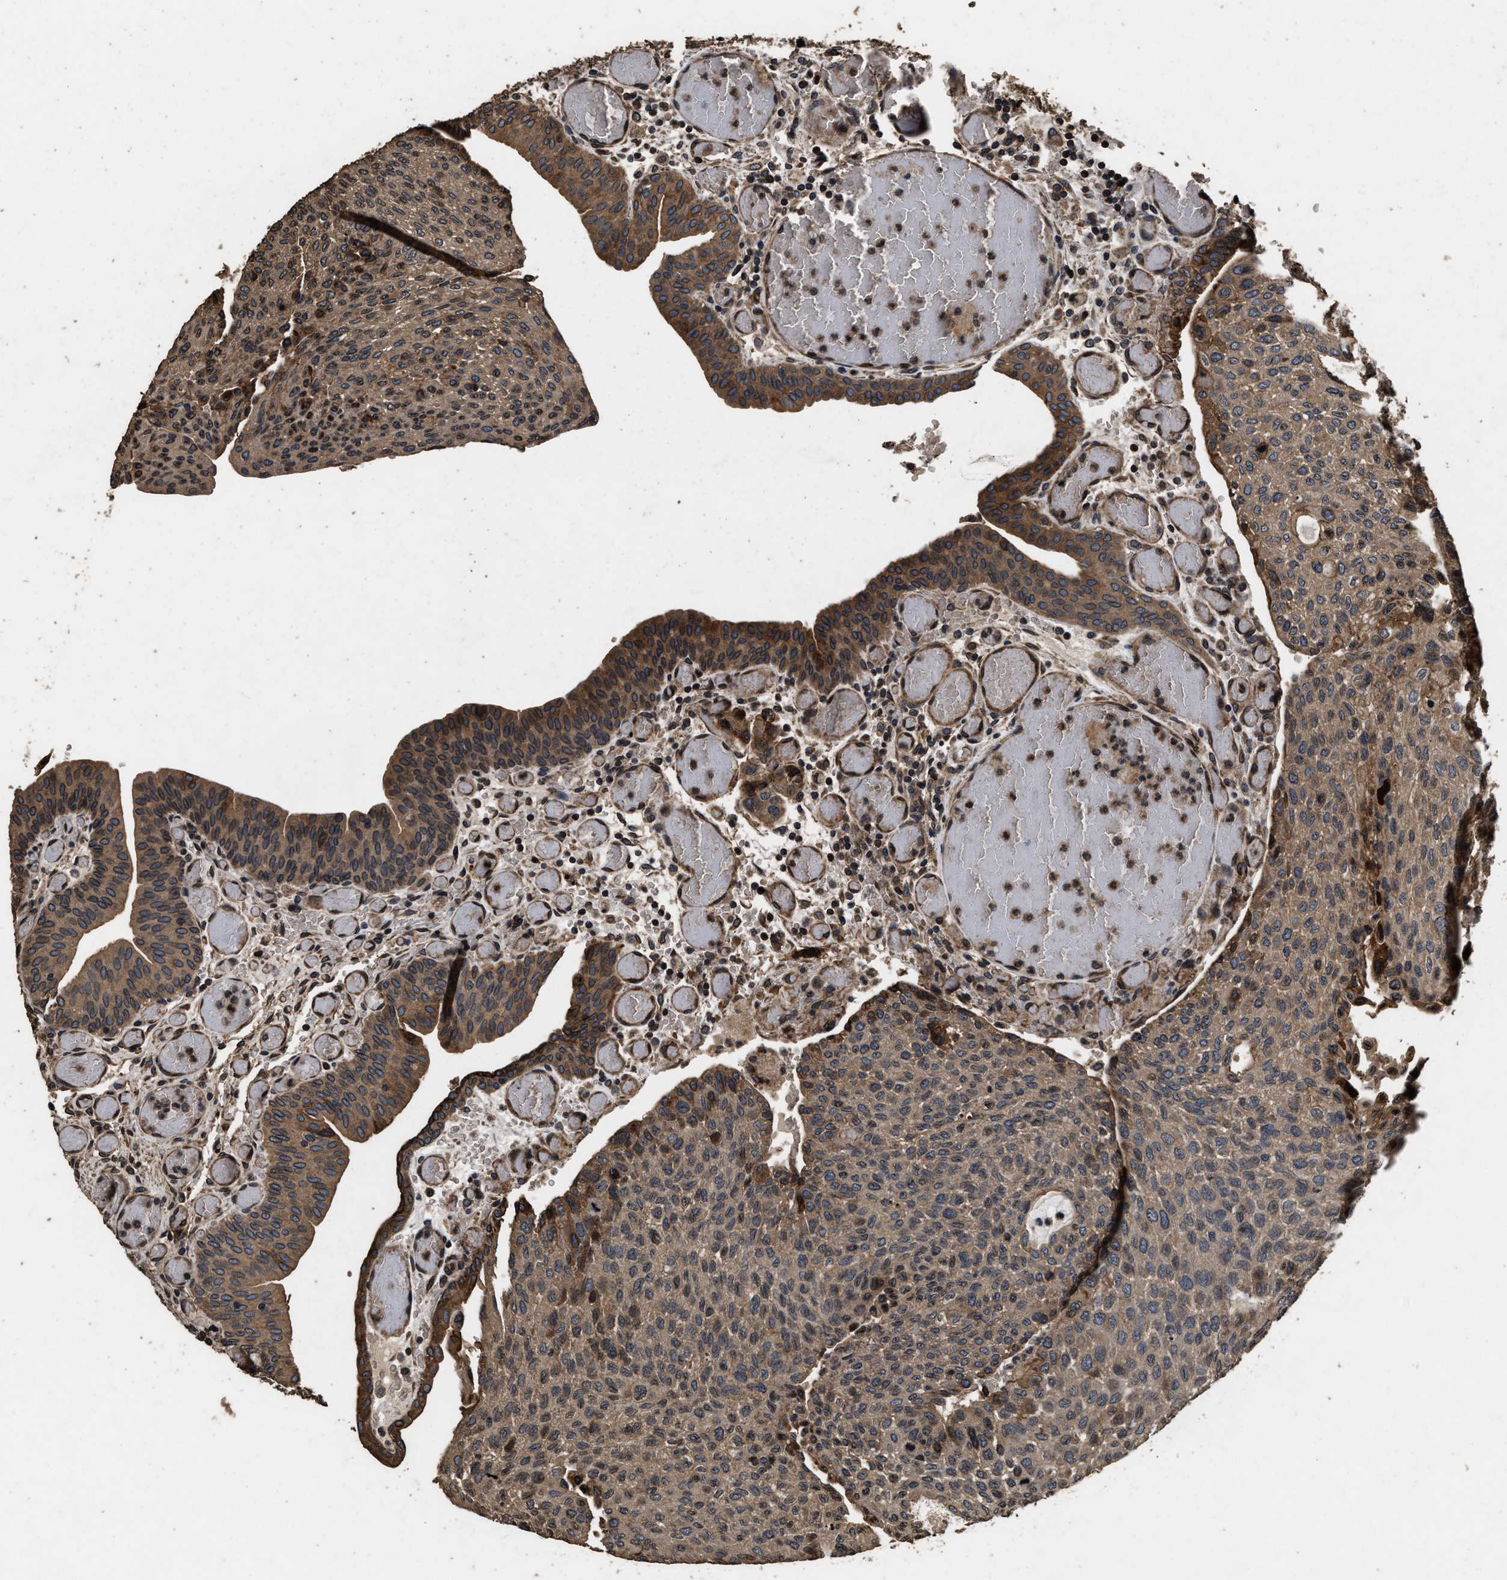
{"staining": {"intensity": "moderate", "quantity": ">75%", "location": "cytoplasmic/membranous"}, "tissue": "urothelial cancer", "cell_type": "Tumor cells", "image_type": "cancer", "snomed": [{"axis": "morphology", "description": "Urothelial carcinoma, Low grade"}, {"axis": "morphology", "description": "Urothelial carcinoma, High grade"}, {"axis": "topography", "description": "Urinary bladder"}], "caption": "A medium amount of moderate cytoplasmic/membranous expression is identified in approximately >75% of tumor cells in urothelial cancer tissue.", "gene": "ACCS", "patient": {"sex": "male", "age": 35}}